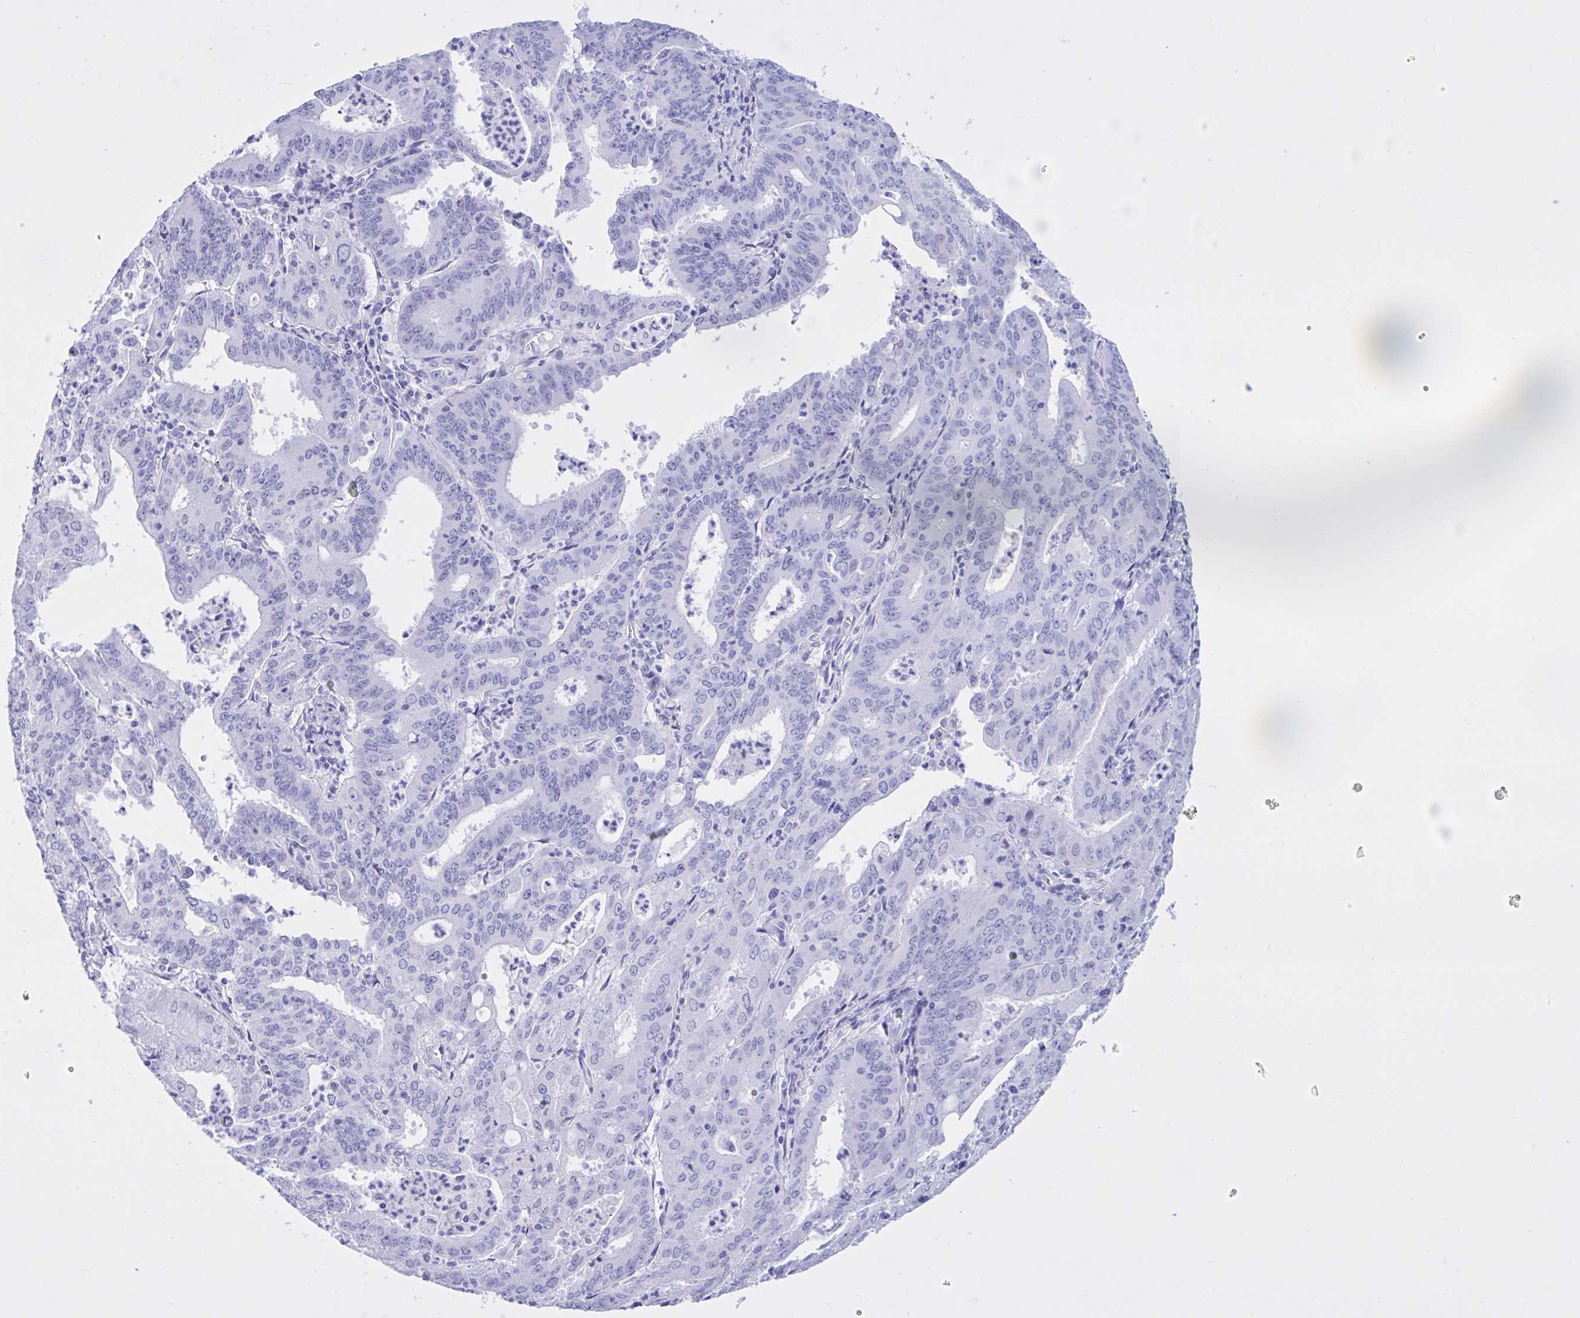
{"staining": {"intensity": "negative", "quantity": "none", "location": "none"}, "tissue": "cervical cancer", "cell_type": "Tumor cells", "image_type": "cancer", "snomed": [{"axis": "morphology", "description": "Adenocarcinoma, NOS"}, {"axis": "topography", "description": "Cervix"}], "caption": "This is an IHC photomicrograph of human cervical cancer (adenocarcinoma). There is no expression in tumor cells.", "gene": "BEX5", "patient": {"sex": "female", "age": 56}}